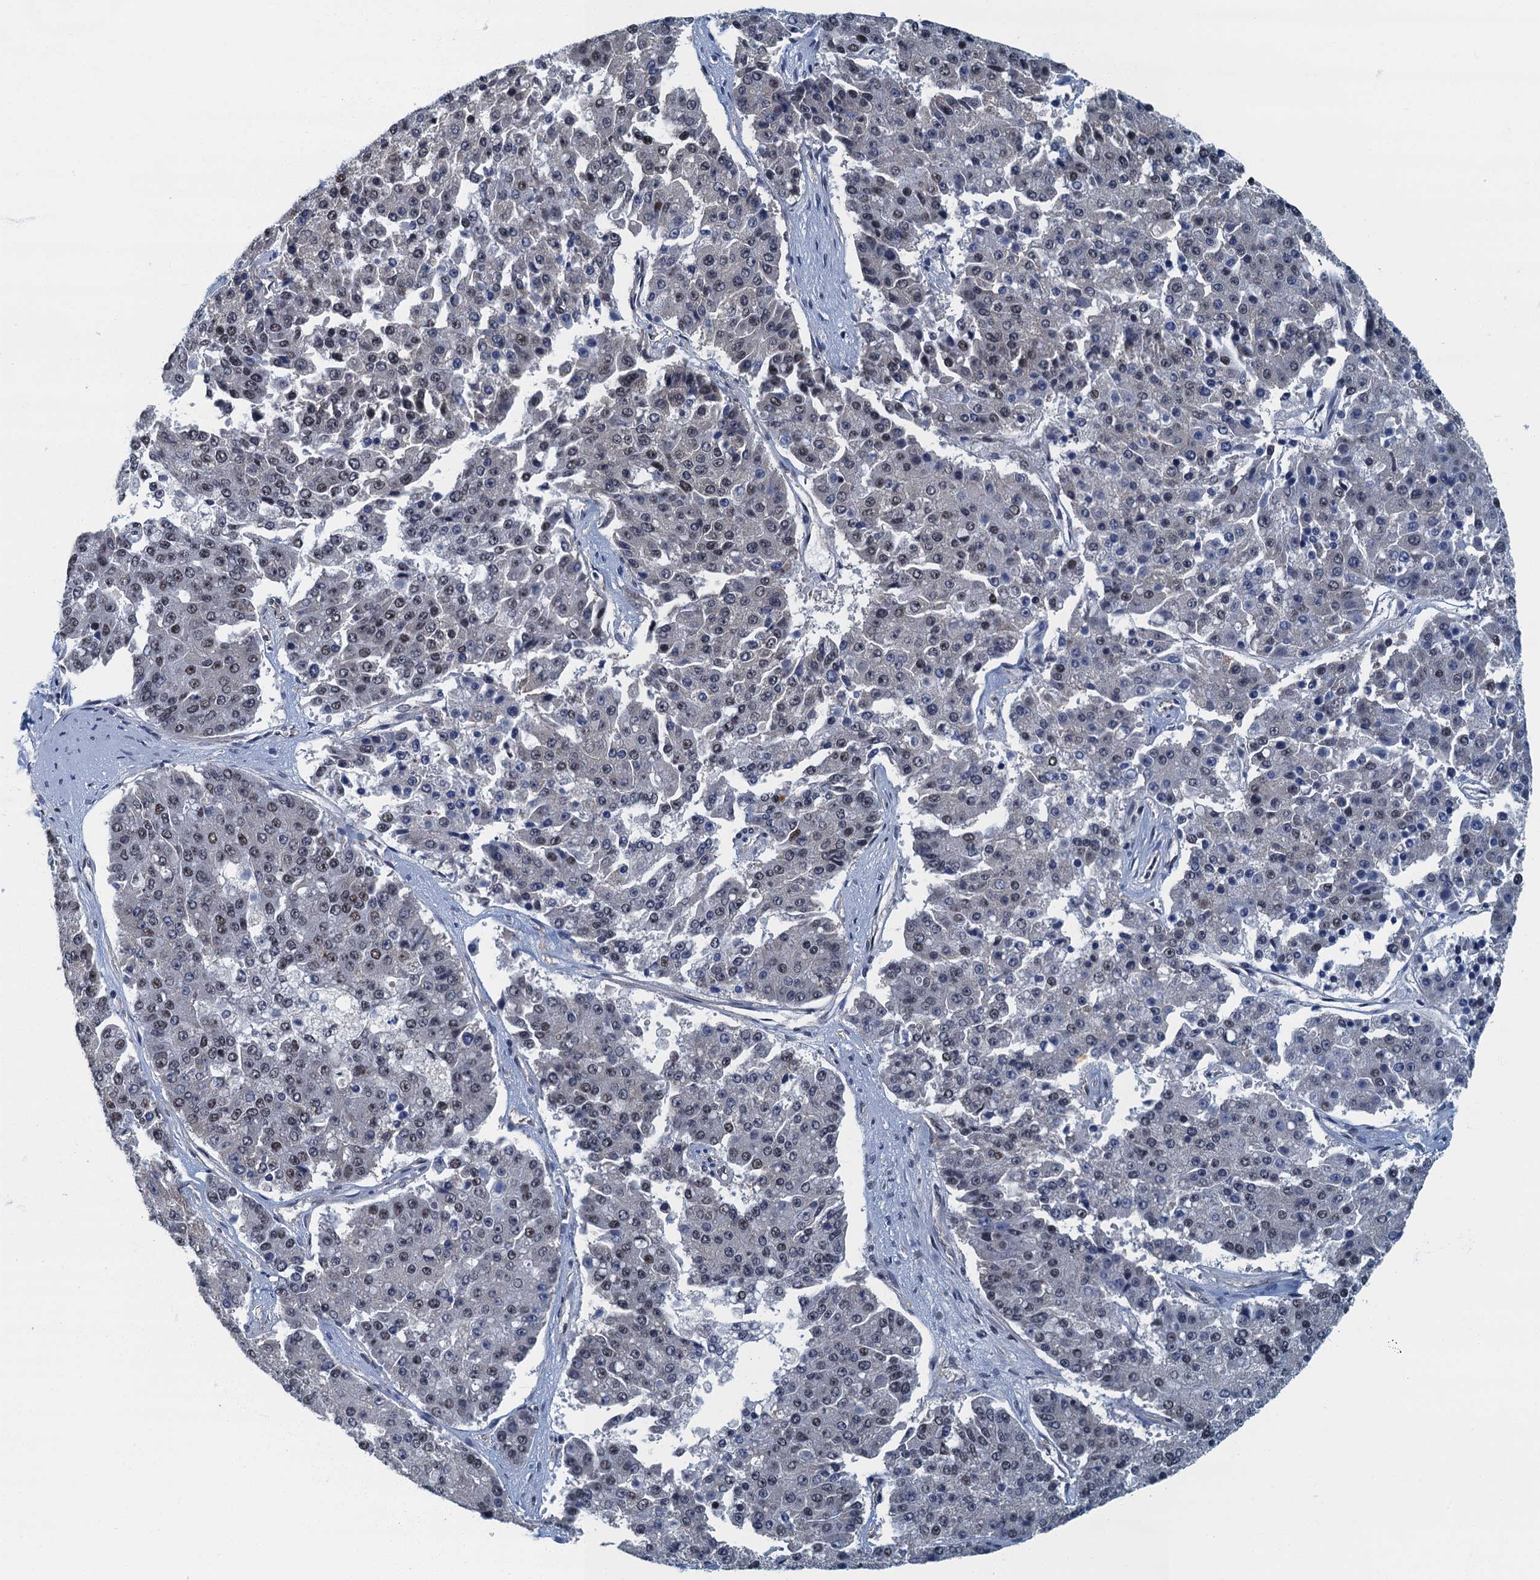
{"staining": {"intensity": "weak", "quantity": "25%-75%", "location": "nuclear"}, "tissue": "pancreatic cancer", "cell_type": "Tumor cells", "image_type": "cancer", "snomed": [{"axis": "morphology", "description": "Adenocarcinoma, NOS"}, {"axis": "topography", "description": "Pancreas"}], "caption": "Immunohistochemistry (DAB) staining of pancreatic cancer displays weak nuclear protein staining in approximately 25%-75% of tumor cells.", "gene": "GADL1", "patient": {"sex": "male", "age": 50}}